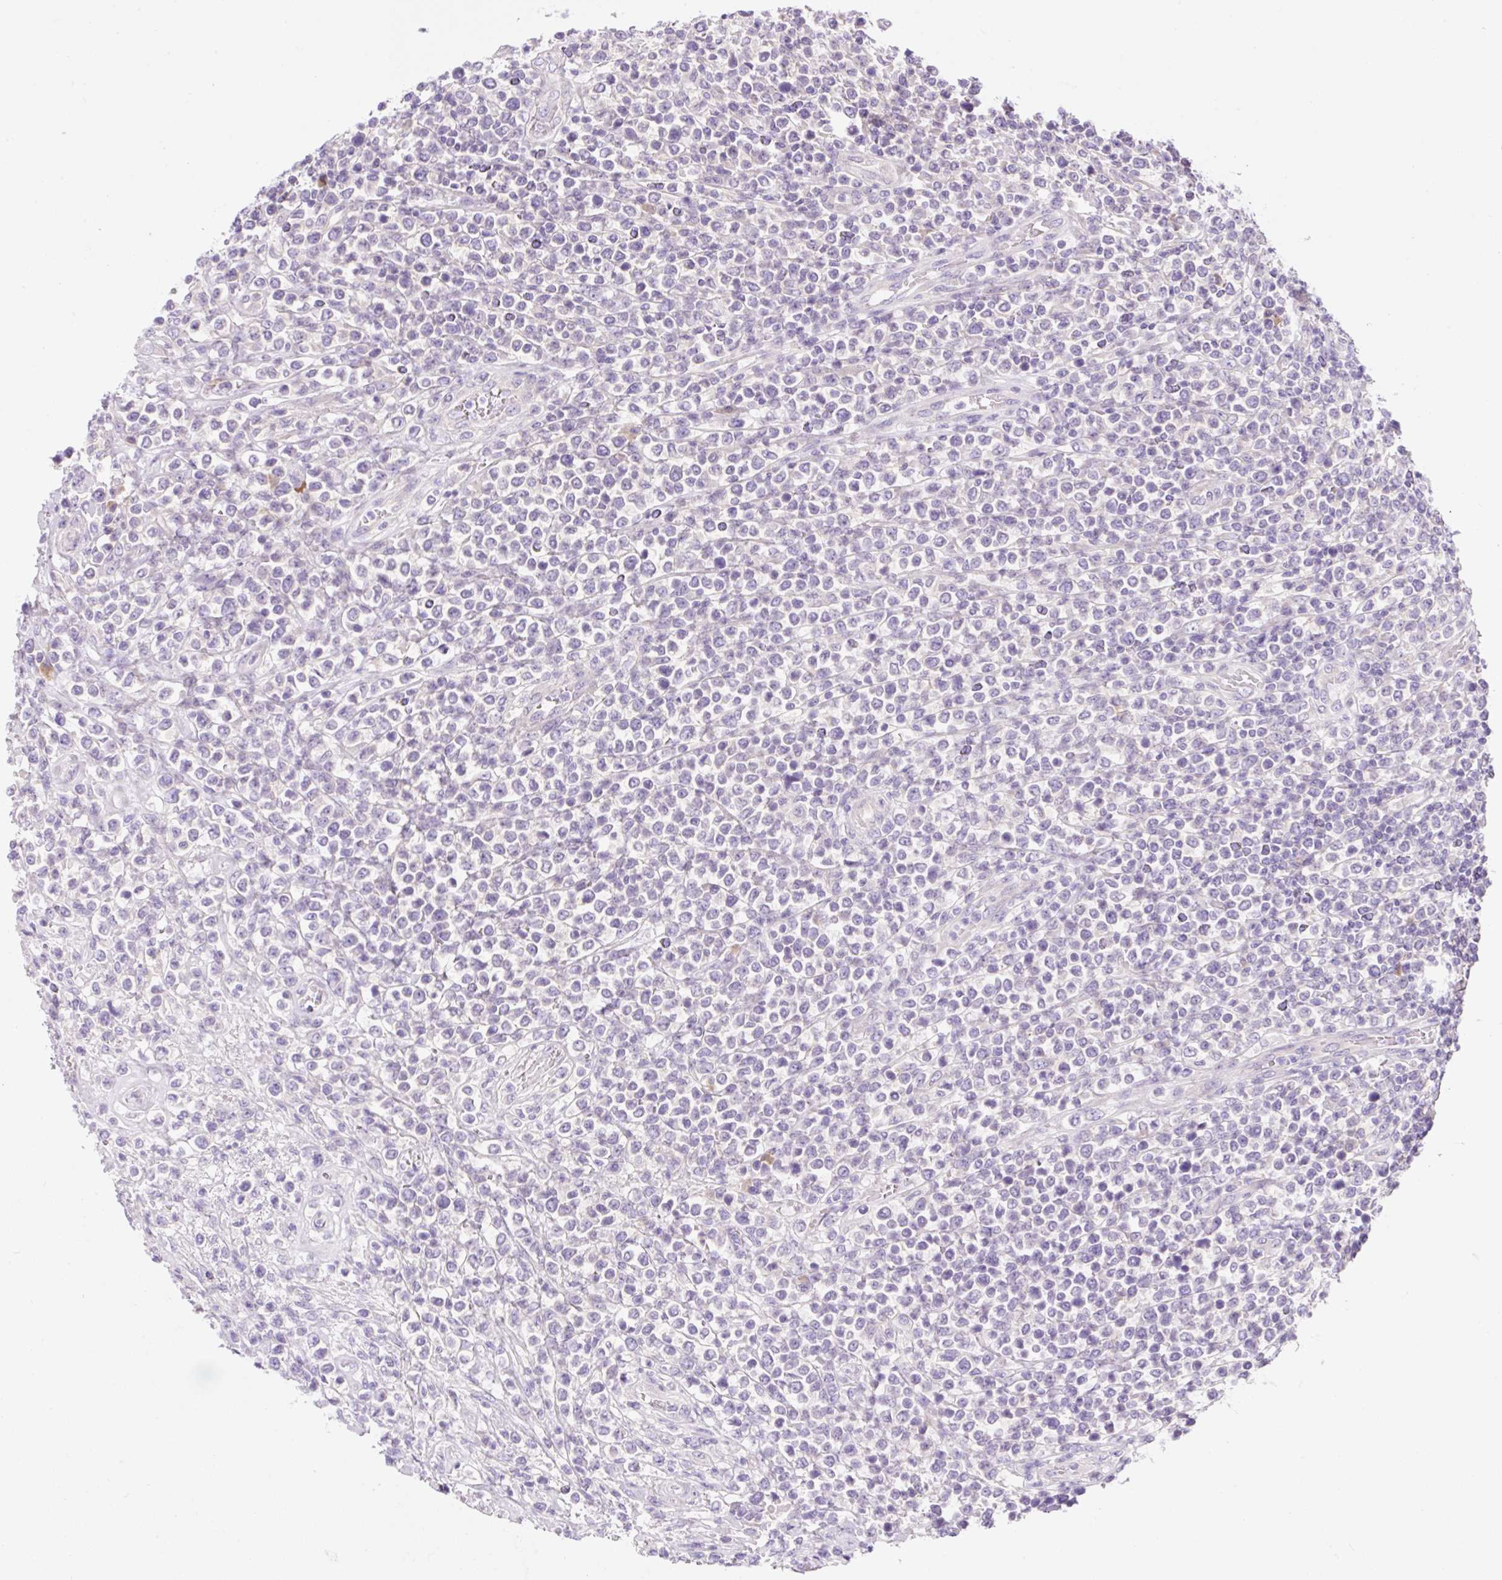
{"staining": {"intensity": "negative", "quantity": "none", "location": "none"}, "tissue": "lymphoma", "cell_type": "Tumor cells", "image_type": "cancer", "snomed": [{"axis": "morphology", "description": "Malignant lymphoma, non-Hodgkin's type, High grade"}, {"axis": "topography", "description": "Soft tissue"}], "caption": "Histopathology image shows no significant protein staining in tumor cells of lymphoma. (DAB immunohistochemistry (IHC) visualized using brightfield microscopy, high magnification).", "gene": "CELF6", "patient": {"sex": "female", "age": 56}}